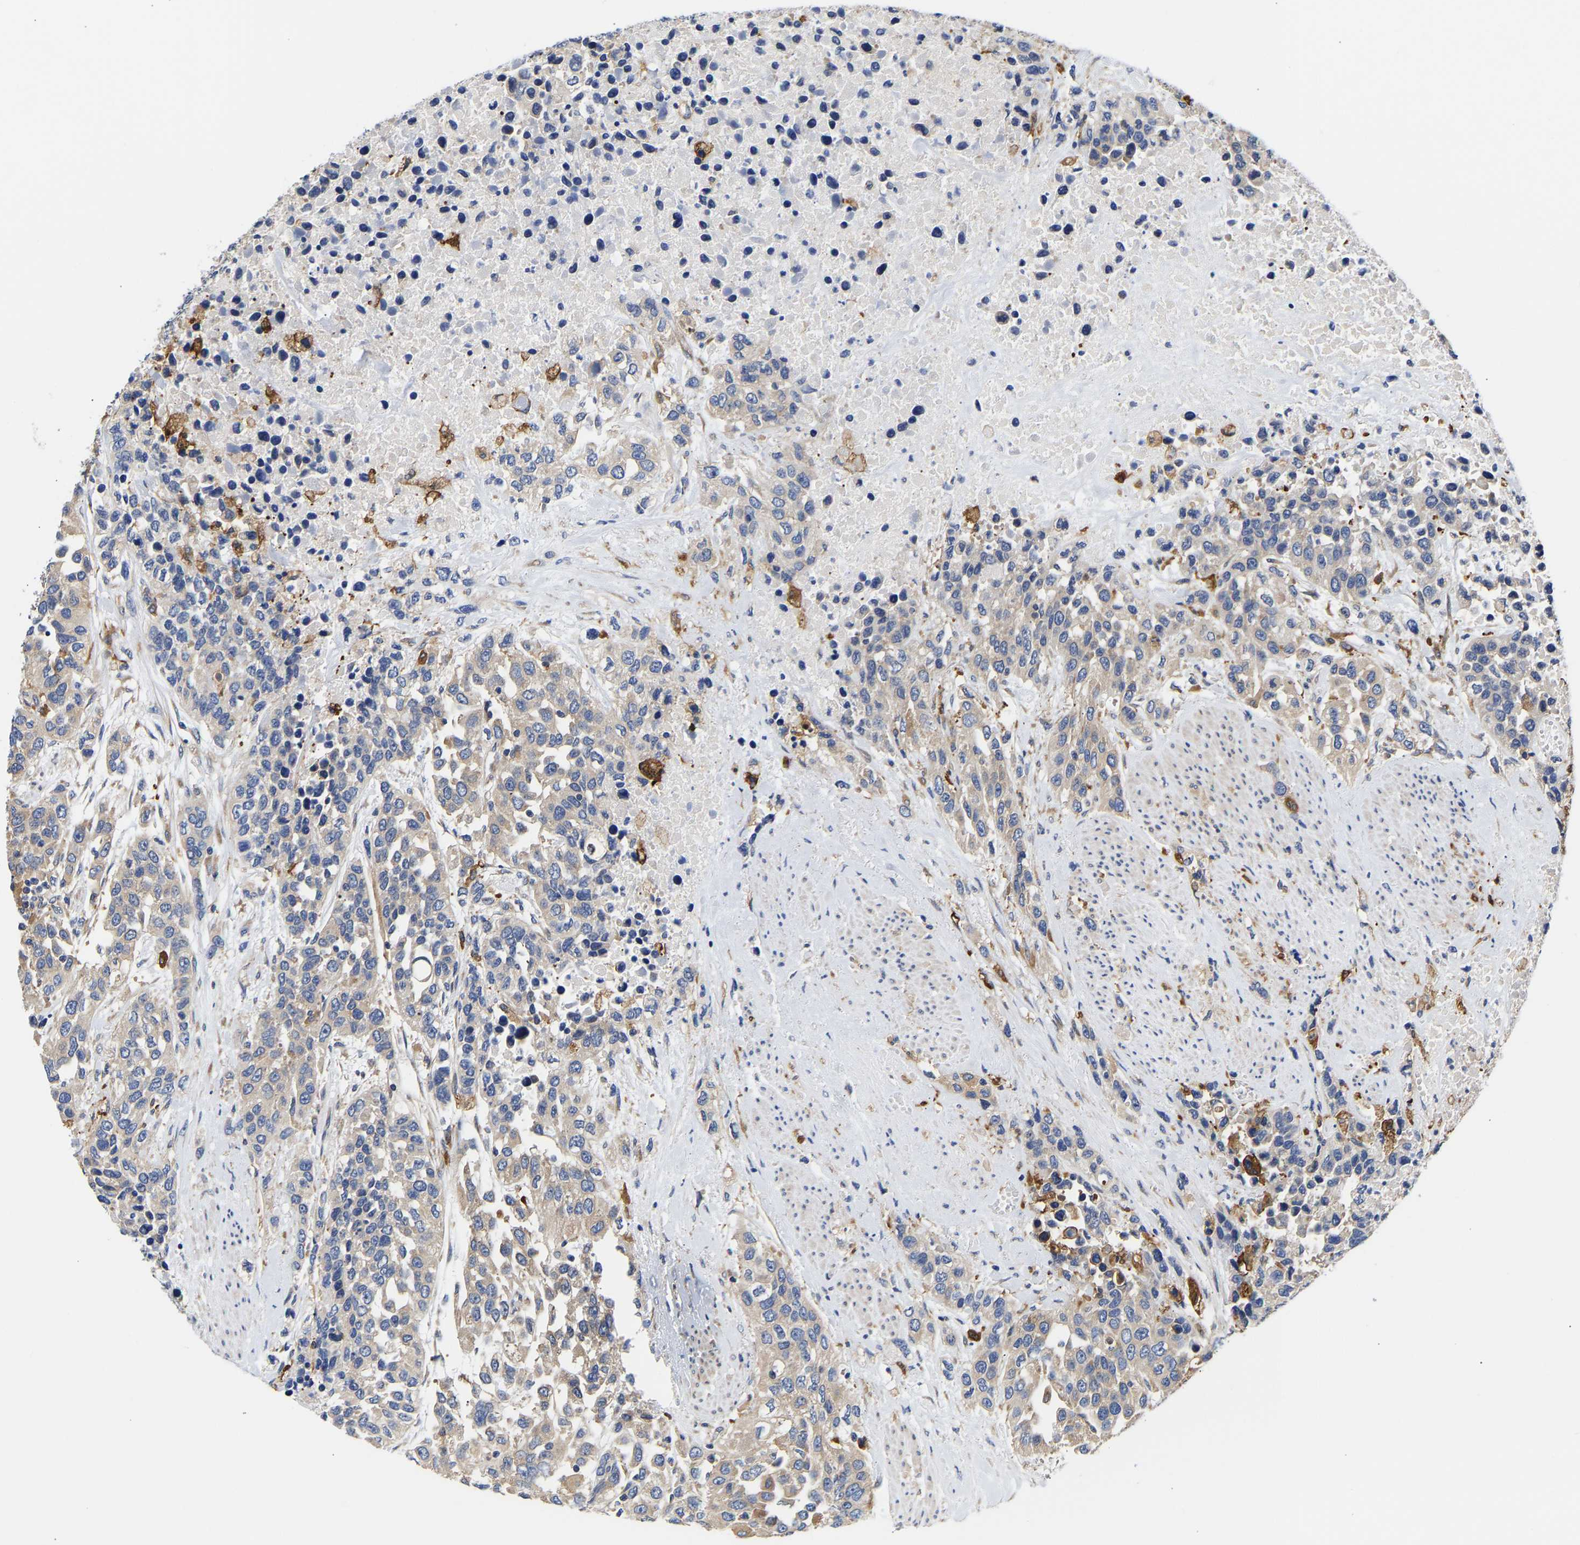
{"staining": {"intensity": "weak", "quantity": "<25%", "location": "cytoplasmic/membranous"}, "tissue": "urothelial cancer", "cell_type": "Tumor cells", "image_type": "cancer", "snomed": [{"axis": "morphology", "description": "Urothelial carcinoma, High grade"}, {"axis": "topography", "description": "Urinary bladder"}], "caption": "DAB (3,3'-diaminobenzidine) immunohistochemical staining of human urothelial cancer displays no significant staining in tumor cells.", "gene": "CCDC6", "patient": {"sex": "female", "age": 80}}